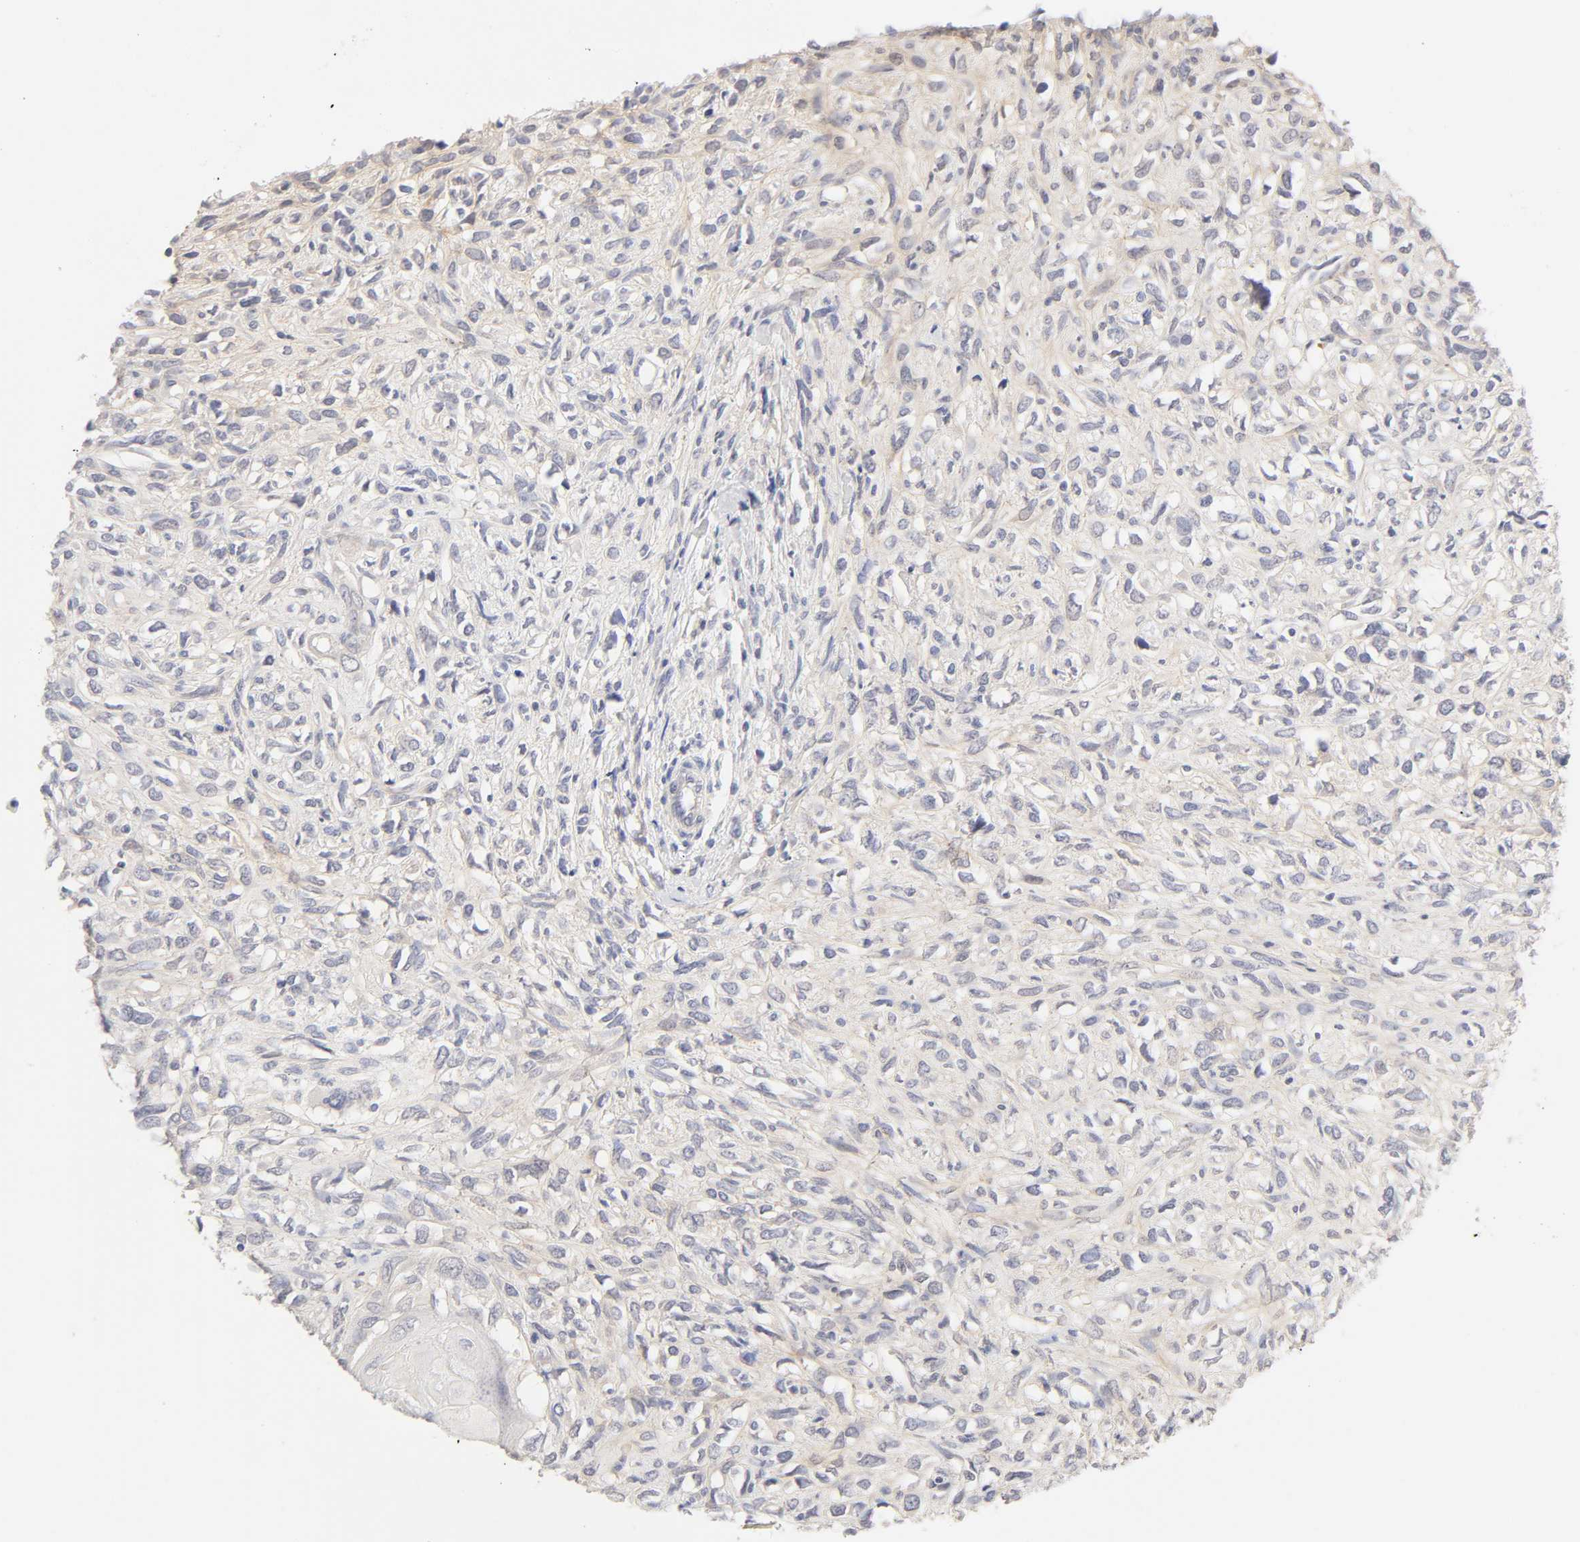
{"staining": {"intensity": "moderate", "quantity": "<25%", "location": "cytoplasmic/membranous"}, "tissue": "head and neck cancer", "cell_type": "Tumor cells", "image_type": "cancer", "snomed": [{"axis": "morphology", "description": "Necrosis, NOS"}, {"axis": "morphology", "description": "Neoplasm, malignant, NOS"}, {"axis": "topography", "description": "Salivary gland"}, {"axis": "topography", "description": "Head-Neck"}], "caption": "This histopathology image reveals immunohistochemistry (IHC) staining of malignant neoplasm (head and neck), with low moderate cytoplasmic/membranous expression in approximately <25% of tumor cells.", "gene": "CYP4B1", "patient": {"sex": "male", "age": 43}}